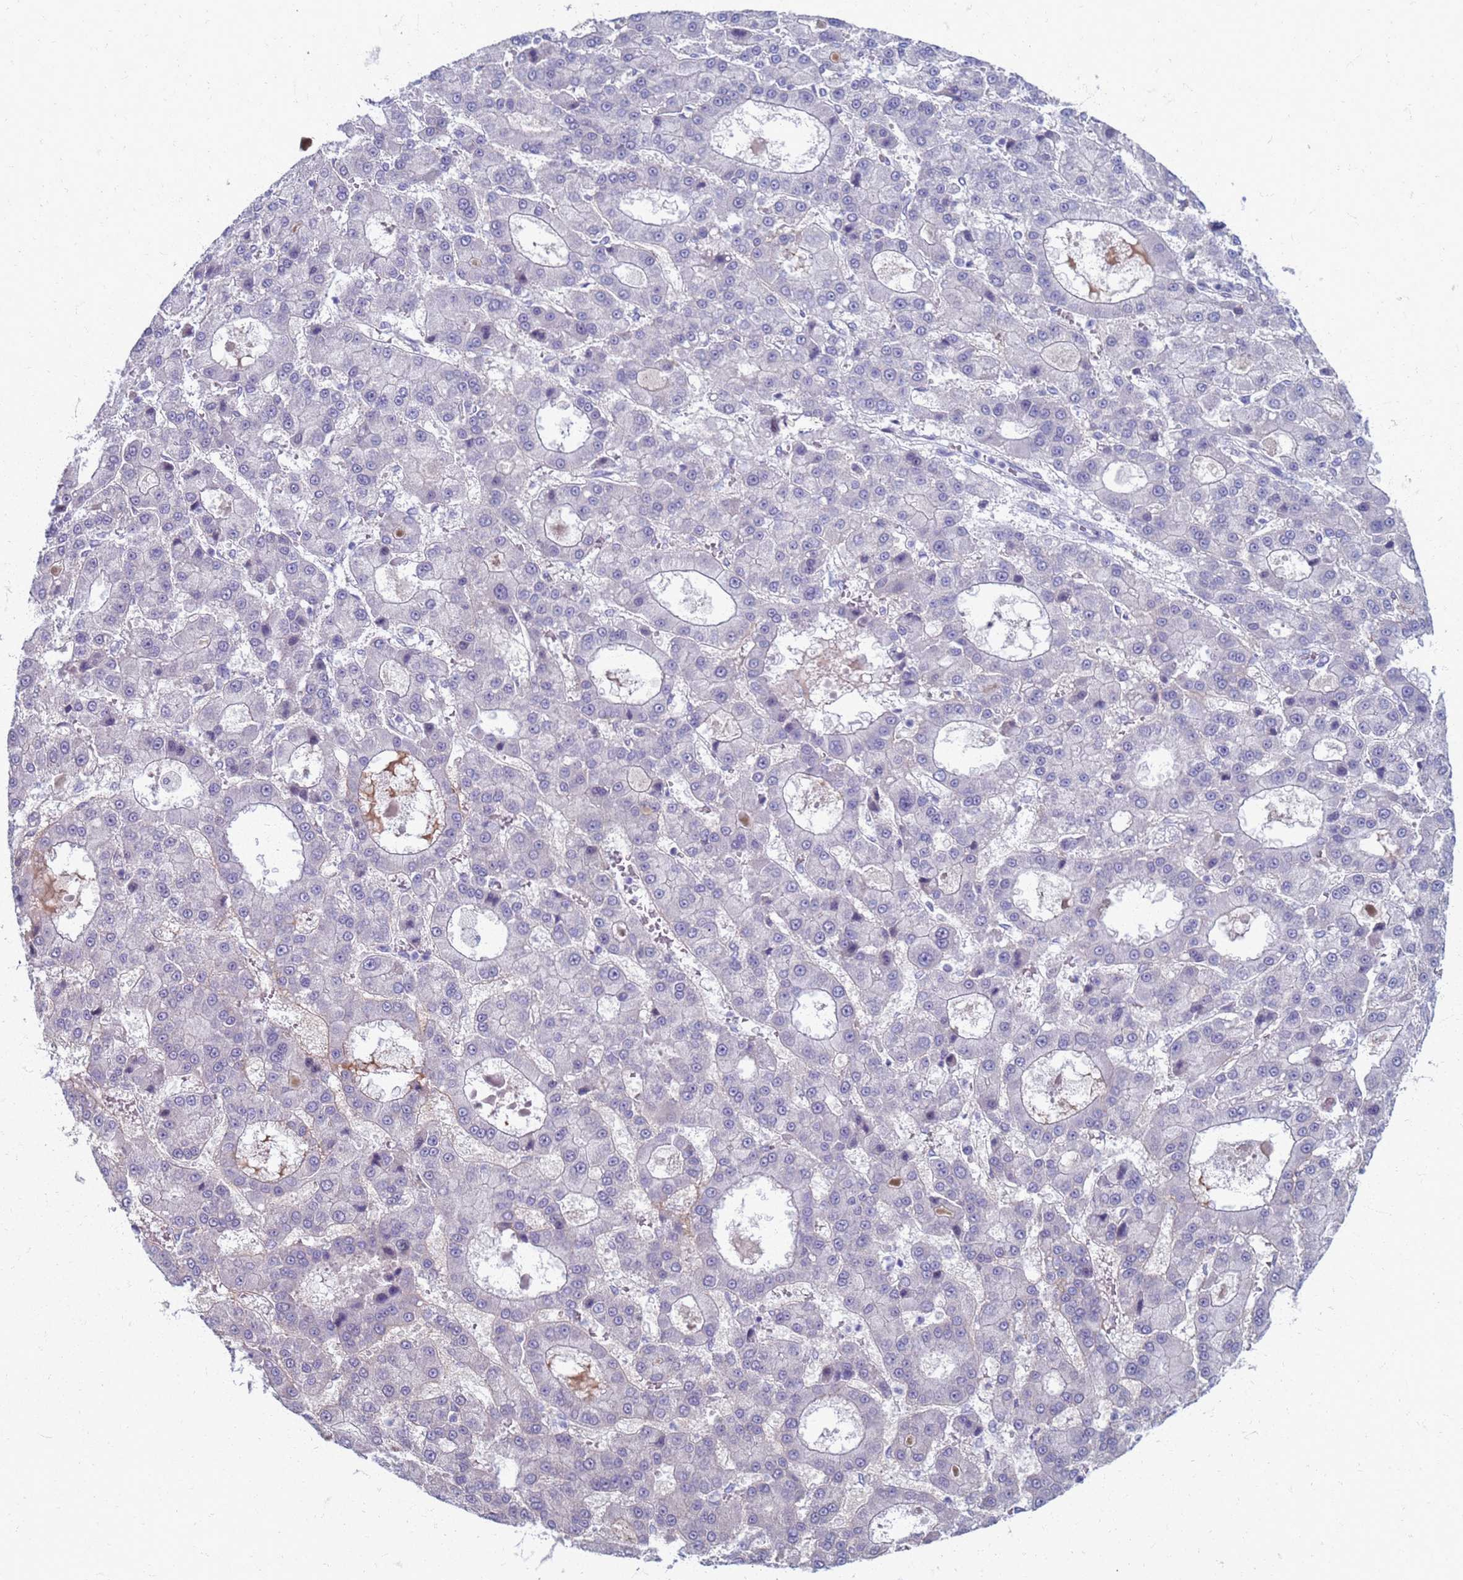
{"staining": {"intensity": "negative", "quantity": "none", "location": "none"}, "tissue": "liver cancer", "cell_type": "Tumor cells", "image_type": "cancer", "snomed": [{"axis": "morphology", "description": "Carcinoma, Hepatocellular, NOS"}, {"axis": "topography", "description": "Liver"}], "caption": "This is an immunohistochemistry image of liver cancer (hepatocellular carcinoma). There is no staining in tumor cells.", "gene": "CLCA2", "patient": {"sex": "male", "age": 70}}